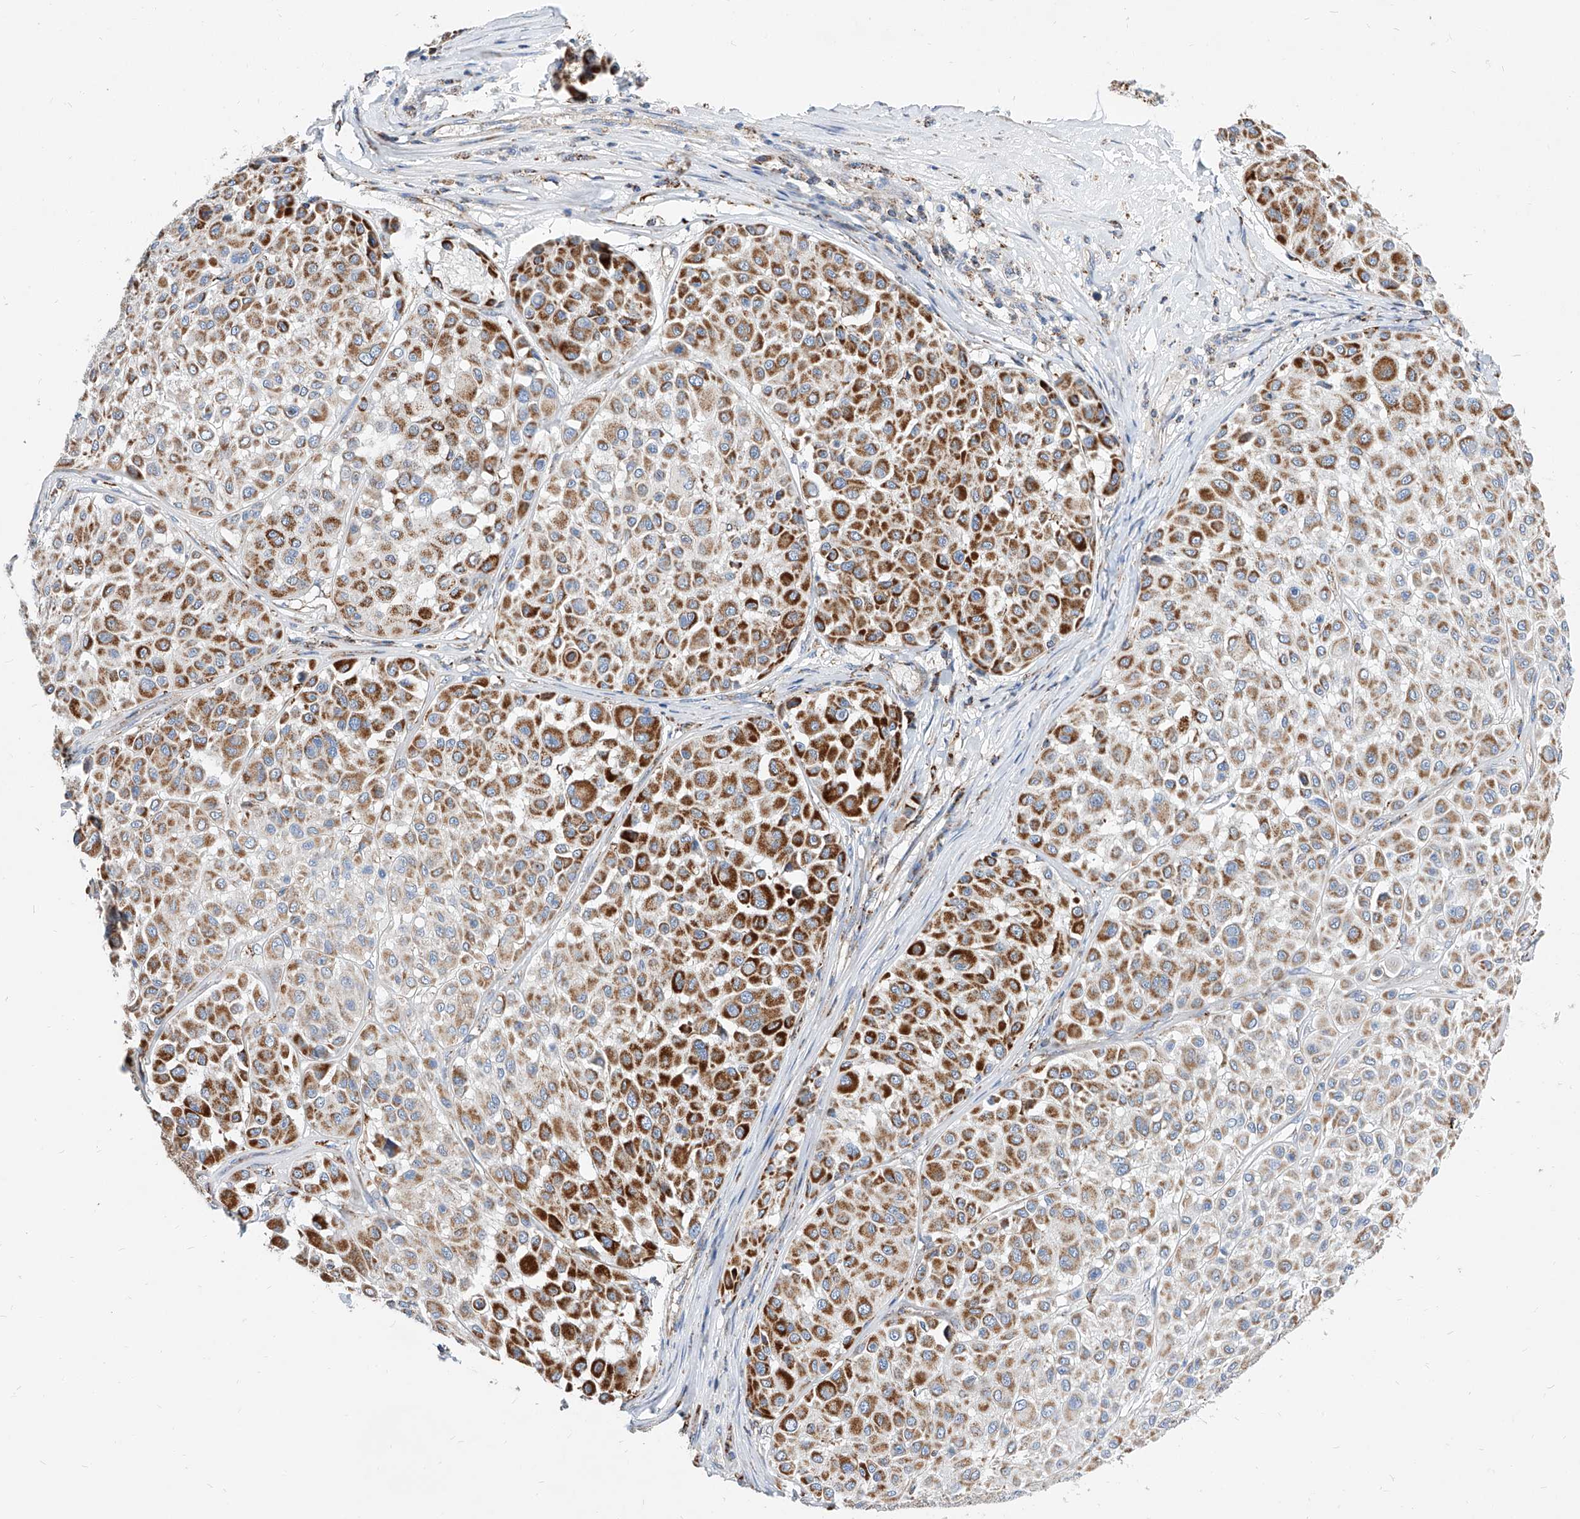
{"staining": {"intensity": "strong", "quantity": "25%-75%", "location": "cytoplasmic/membranous"}, "tissue": "melanoma", "cell_type": "Tumor cells", "image_type": "cancer", "snomed": [{"axis": "morphology", "description": "Malignant melanoma, Metastatic site"}, {"axis": "topography", "description": "Soft tissue"}], "caption": "This micrograph shows immunohistochemistry (IHC) staining of human malignant melanoma (metastatic site), with high strong cytoplasmic/membranous staining in approximately 25%-75% of tumor cells.", "gene": "CPNE5", "patient": {"sex": "male", "age": 41}}